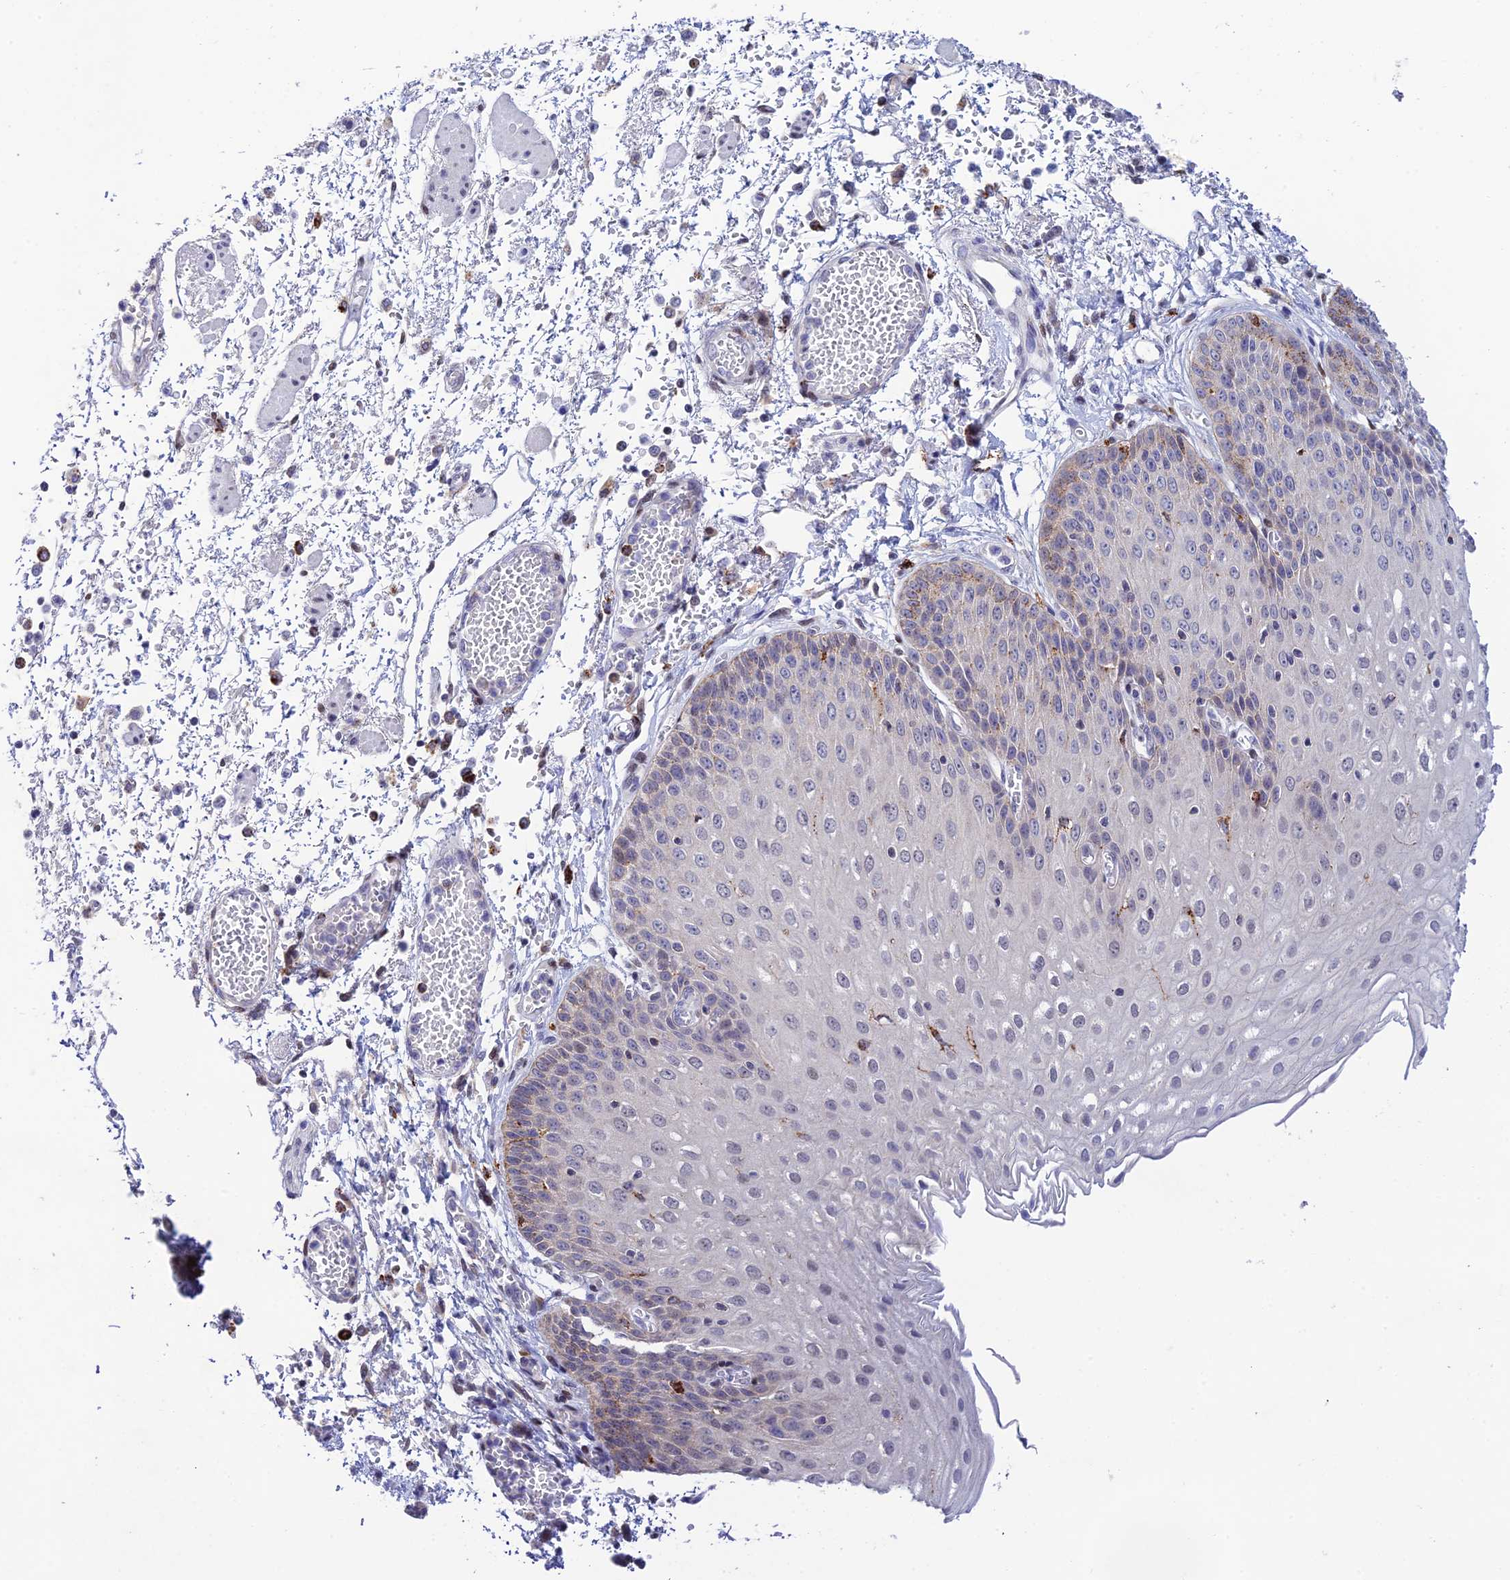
{"staining": {"intensity": "weak", "quantity": "<25%", "location": "cytoplasmic/membranous"}, "tissue": "esophagus", "cell_type": "Squamous epithelial cells", "image_type": "normal", "snomed": [{"axis": "morphology", "description": "Normal tissue, NOS"}, {"axis": "topography", "description": "Esophagus"}], "caption": "Immunohistochemistry (IHC) micrograph of unremarkable esophagus stained for a protein (brown), which displays no staining in squamous epithelial cells.", "gene": "HIC1", "patient": {"sex": "male", "age": 81}}